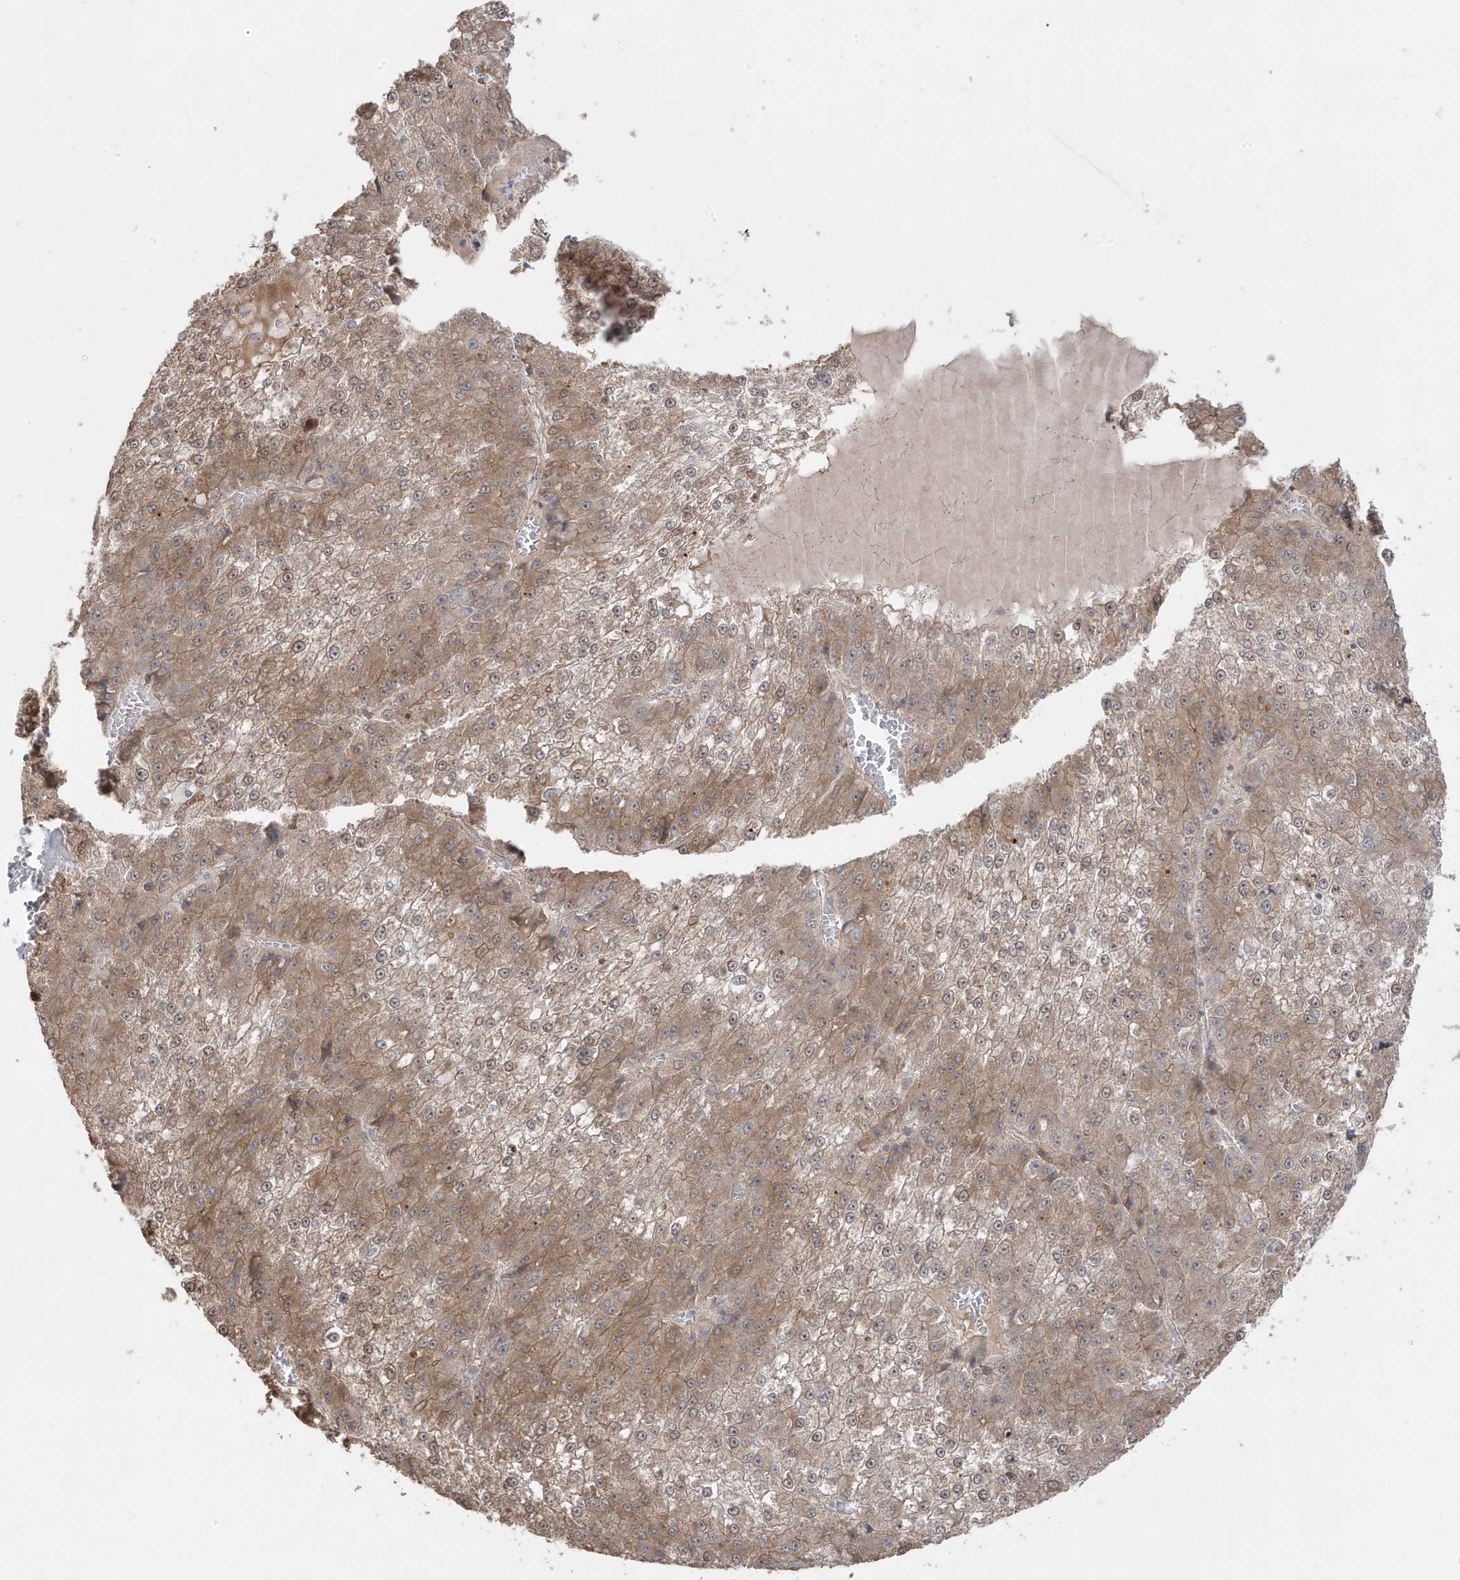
{"staining": {"intensity": "moderate", "quantity": ">75%", "location": "cytoplasmic/membranous"}, "tissue": "liver cancer", "cell_type": "Tumor cells", "image_type": "cancer", "snomed": [{"axis": "morphology", "description": "Carcinoma, Hepatocellular, NOS"}, {"axis": "topography", "description": "Liver"}], "caption": "Immunohistochemical staining of human liver cancer (hepatocellular carcinoma) shows medium levels of moderate cytoplasmic/membranous protein positivity in approximately >75% of tumor cells.", "gene": "DNAJC12", "patient": {"sex": "female", "age": 73}}